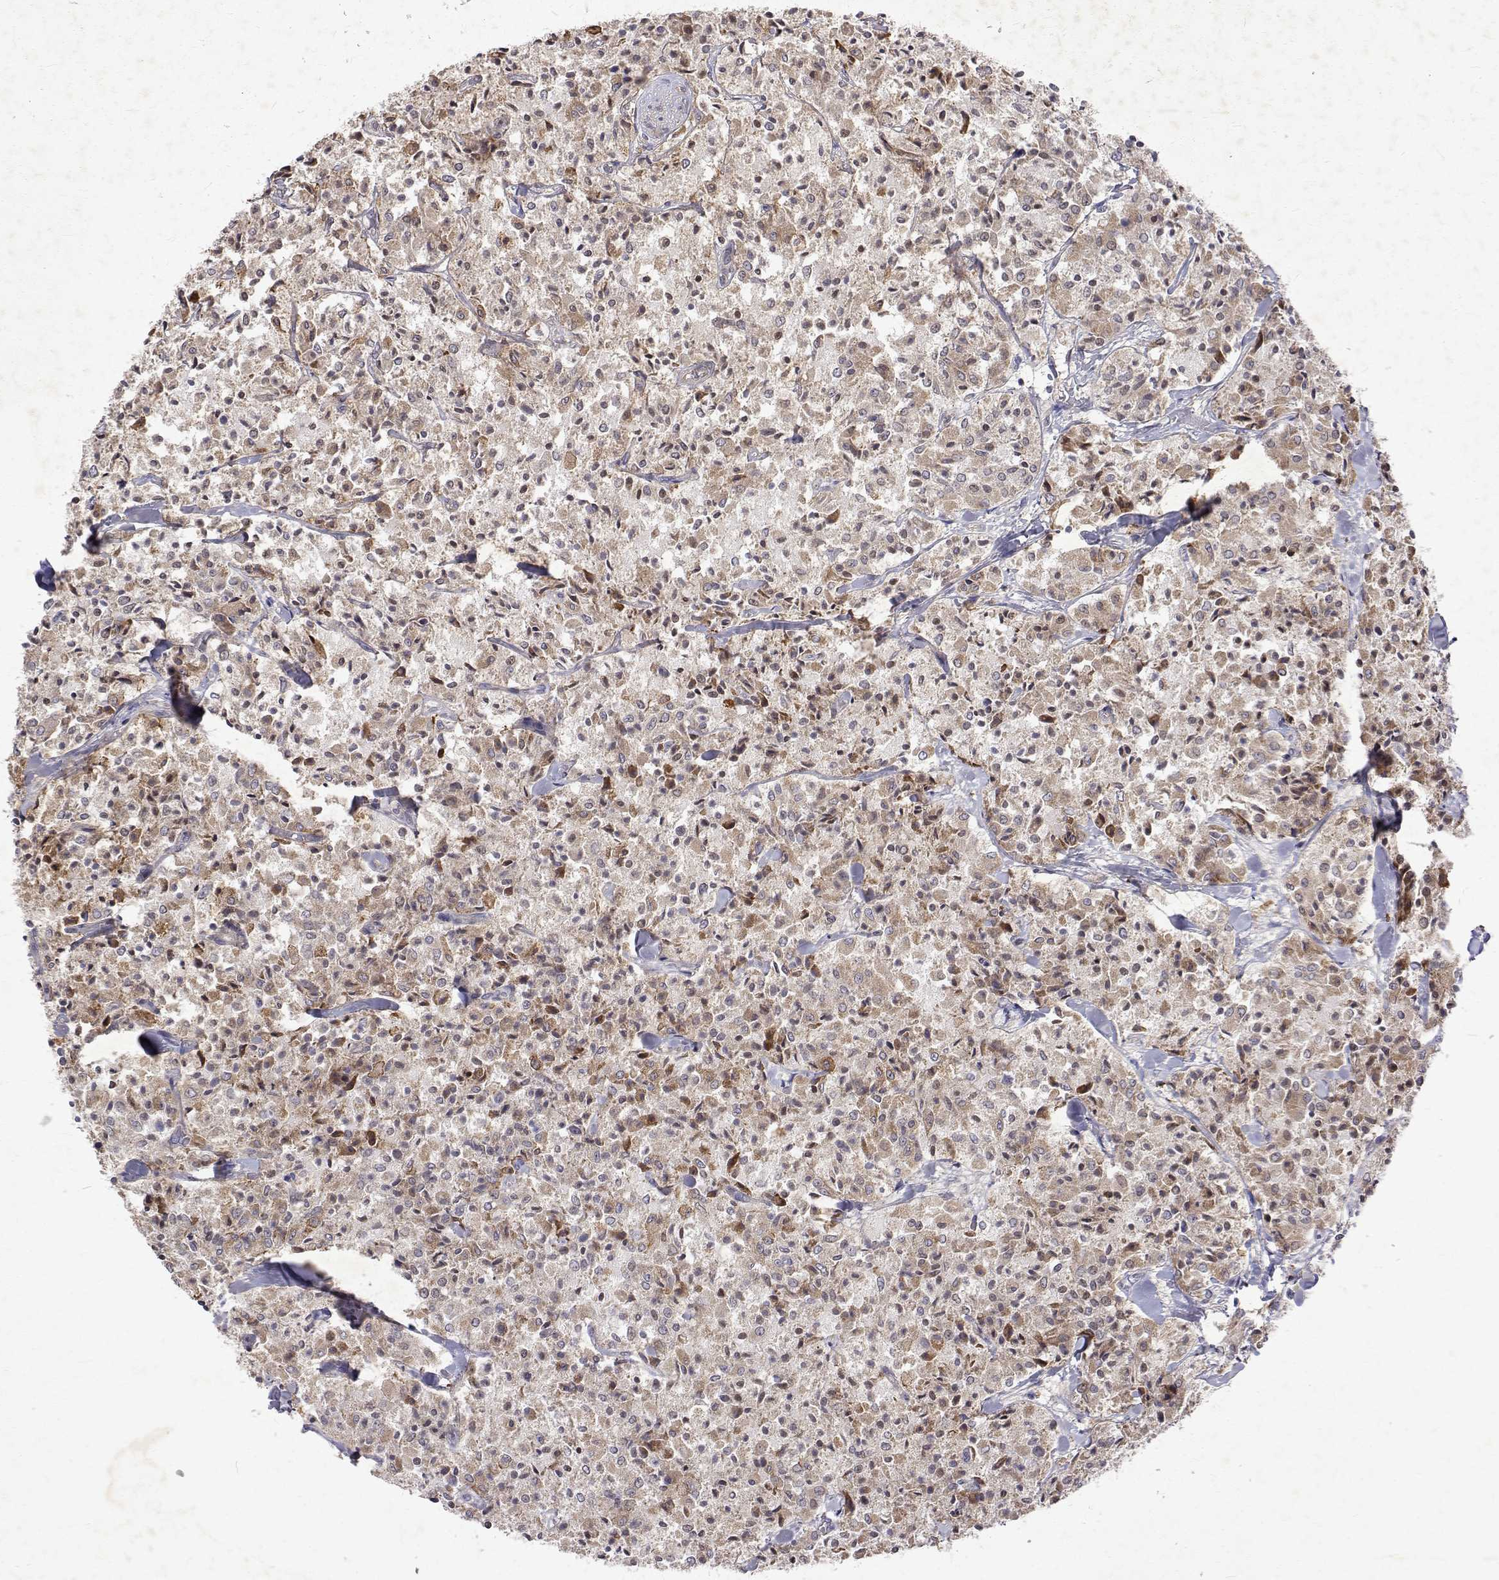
{"staining": {"intensity": "strong", "quantity": "<25%", "location": "cytoplasmic/membranous"}, "tissue": "carcinoid", "cell_type": "Tumor cells", "image_type": "cancer", "snomed": [{"axis": "morphology", "description": "Carcinoid, malignant, NOS"}, {"axis": "topography", "description": "Lung"}], "caption": "The immunohistochemical stain shows strong cytoplasmic/membranous expression in tumor cells of carcinoid tissue.", "gene": "ALKBH8", "patient": {"sex": "male", "age": 71}}